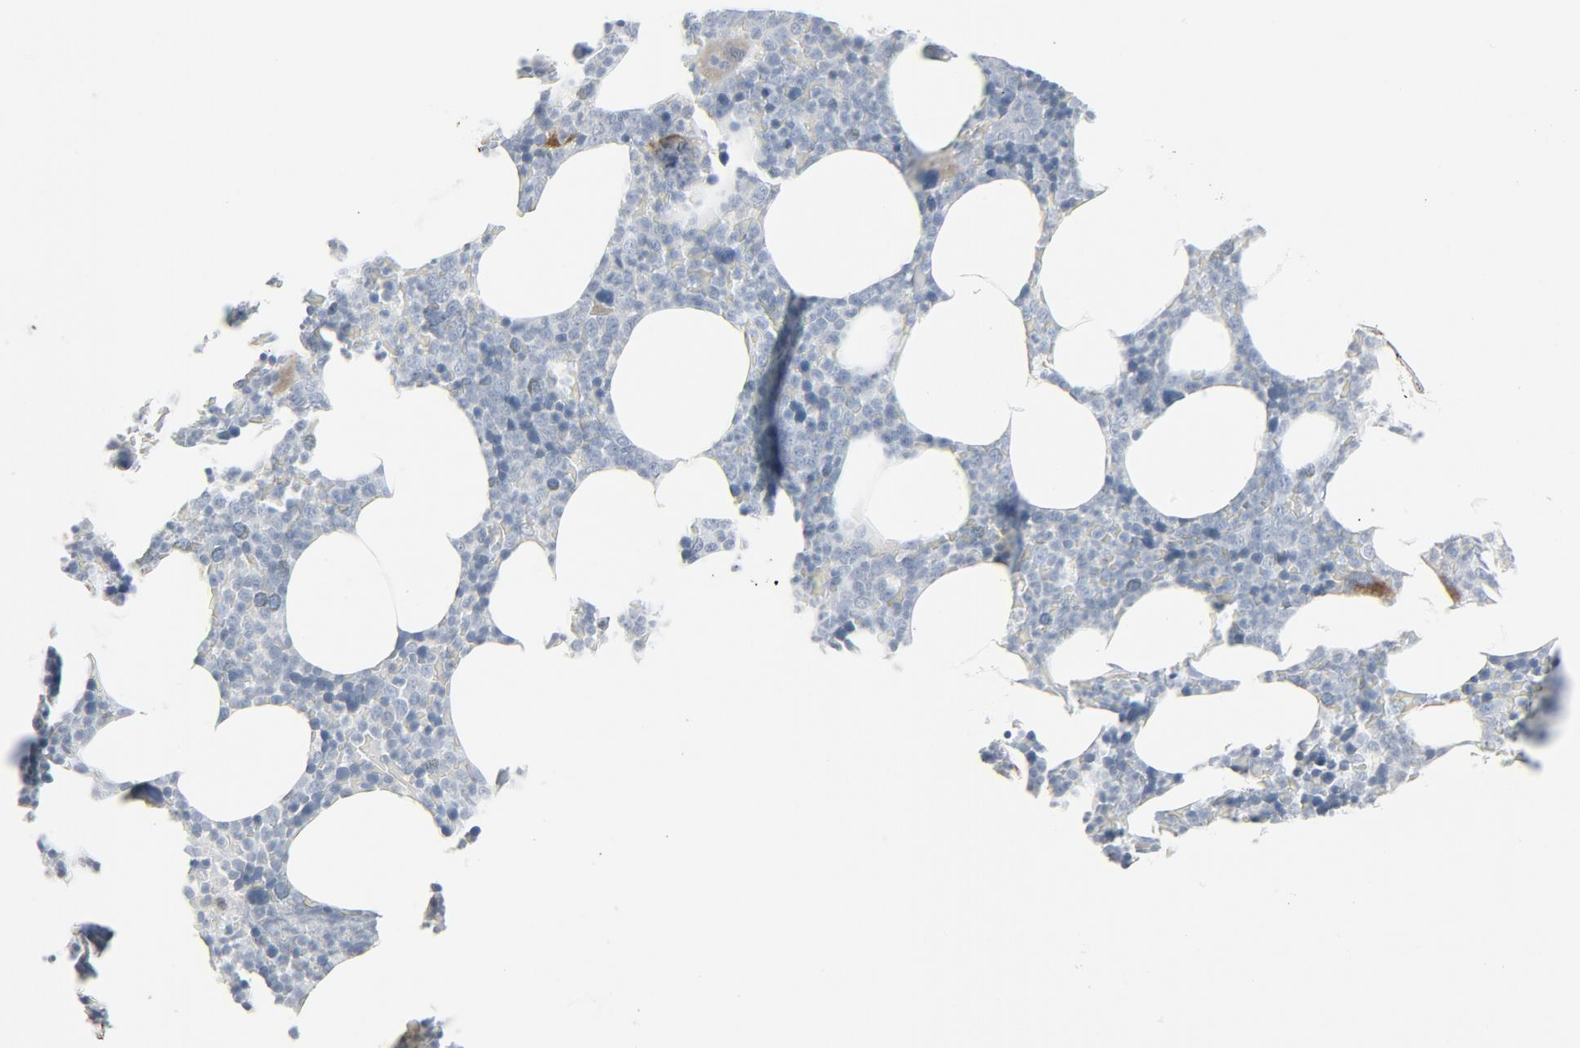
{"staining": {"intensity": "strong", "quantity": "<25%", "location": "cytoplasmic/membranous"}, "tissue": "bone marrow", "cell_type": "Hematopoietic cells", "image_type": "normal", "snomed": [{"axis": "morphology", "description": "Normal tissue, NOS"}, {"axis": "topography", "description": "Bone marrow"}], "caption": "Protein expression by immunohistochemistry displays strong cytoplasmic/membranous positivity in approximately <25% of hematopoietic cells in unremarkable bone marrow.", "gene": "FGFR3", "patient": {"sex": "female", "age": 66}}